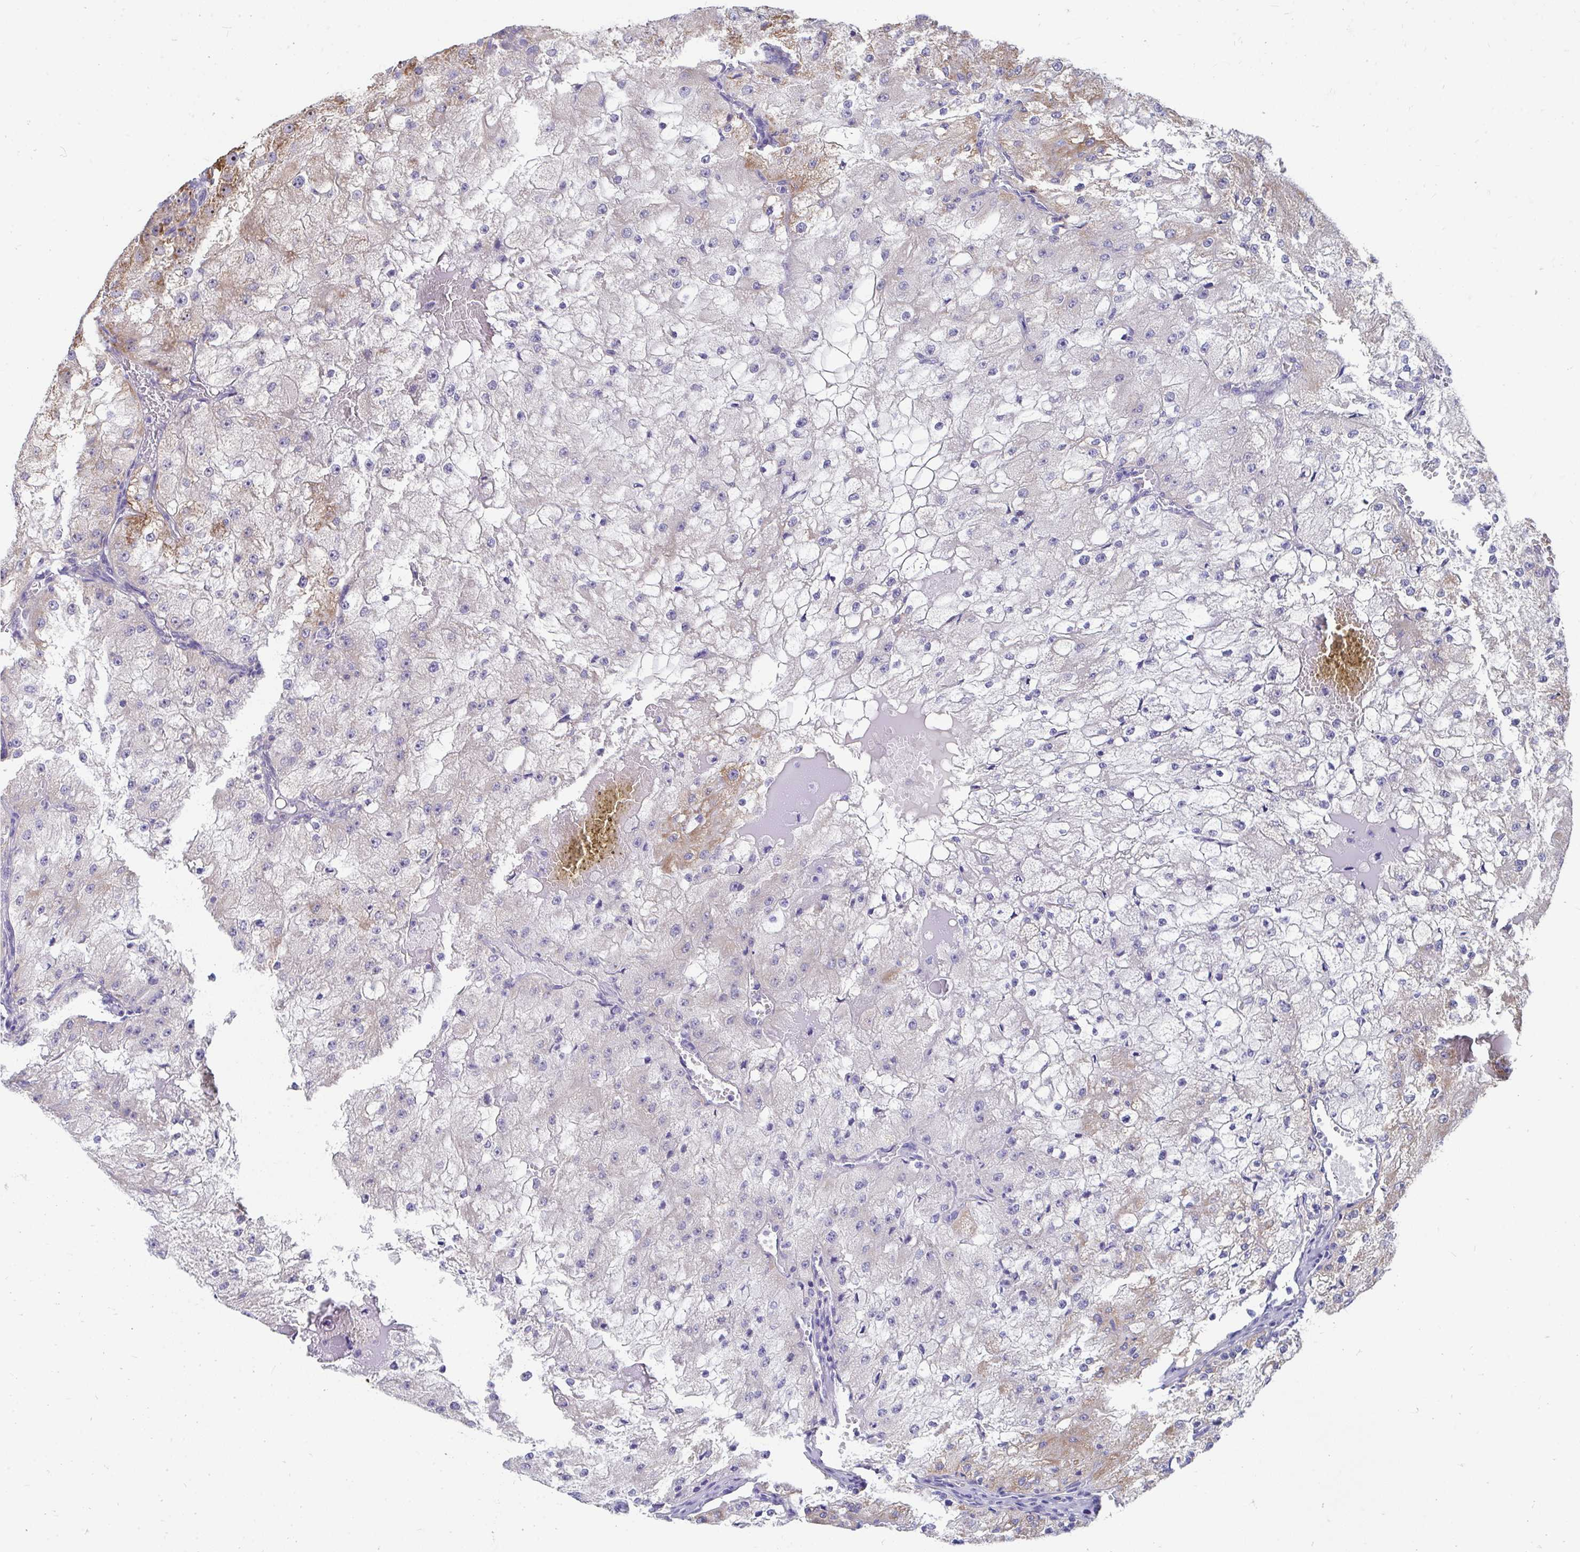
{"staining": {"intensity": "weak", "quantity": "<25%", "location": "cytoplasmic/membranous"}, "tissue": "renal cancer", "cell_type": "Tumor cells", "image_type": "cancer", "snomed": [{"axis": "morphology", "description": "Adenocarcinoma, NOS"}, {"axis": "topography", "description": "Kidney"}], "caption": "Renal cancer (adenocarcinoma) stained for a protein using immunohistochemistry (IHC) demonstrates no expression tumor cells.", "gene": "FHIP1B", "patient": {"sex": "female", "age": 74}}